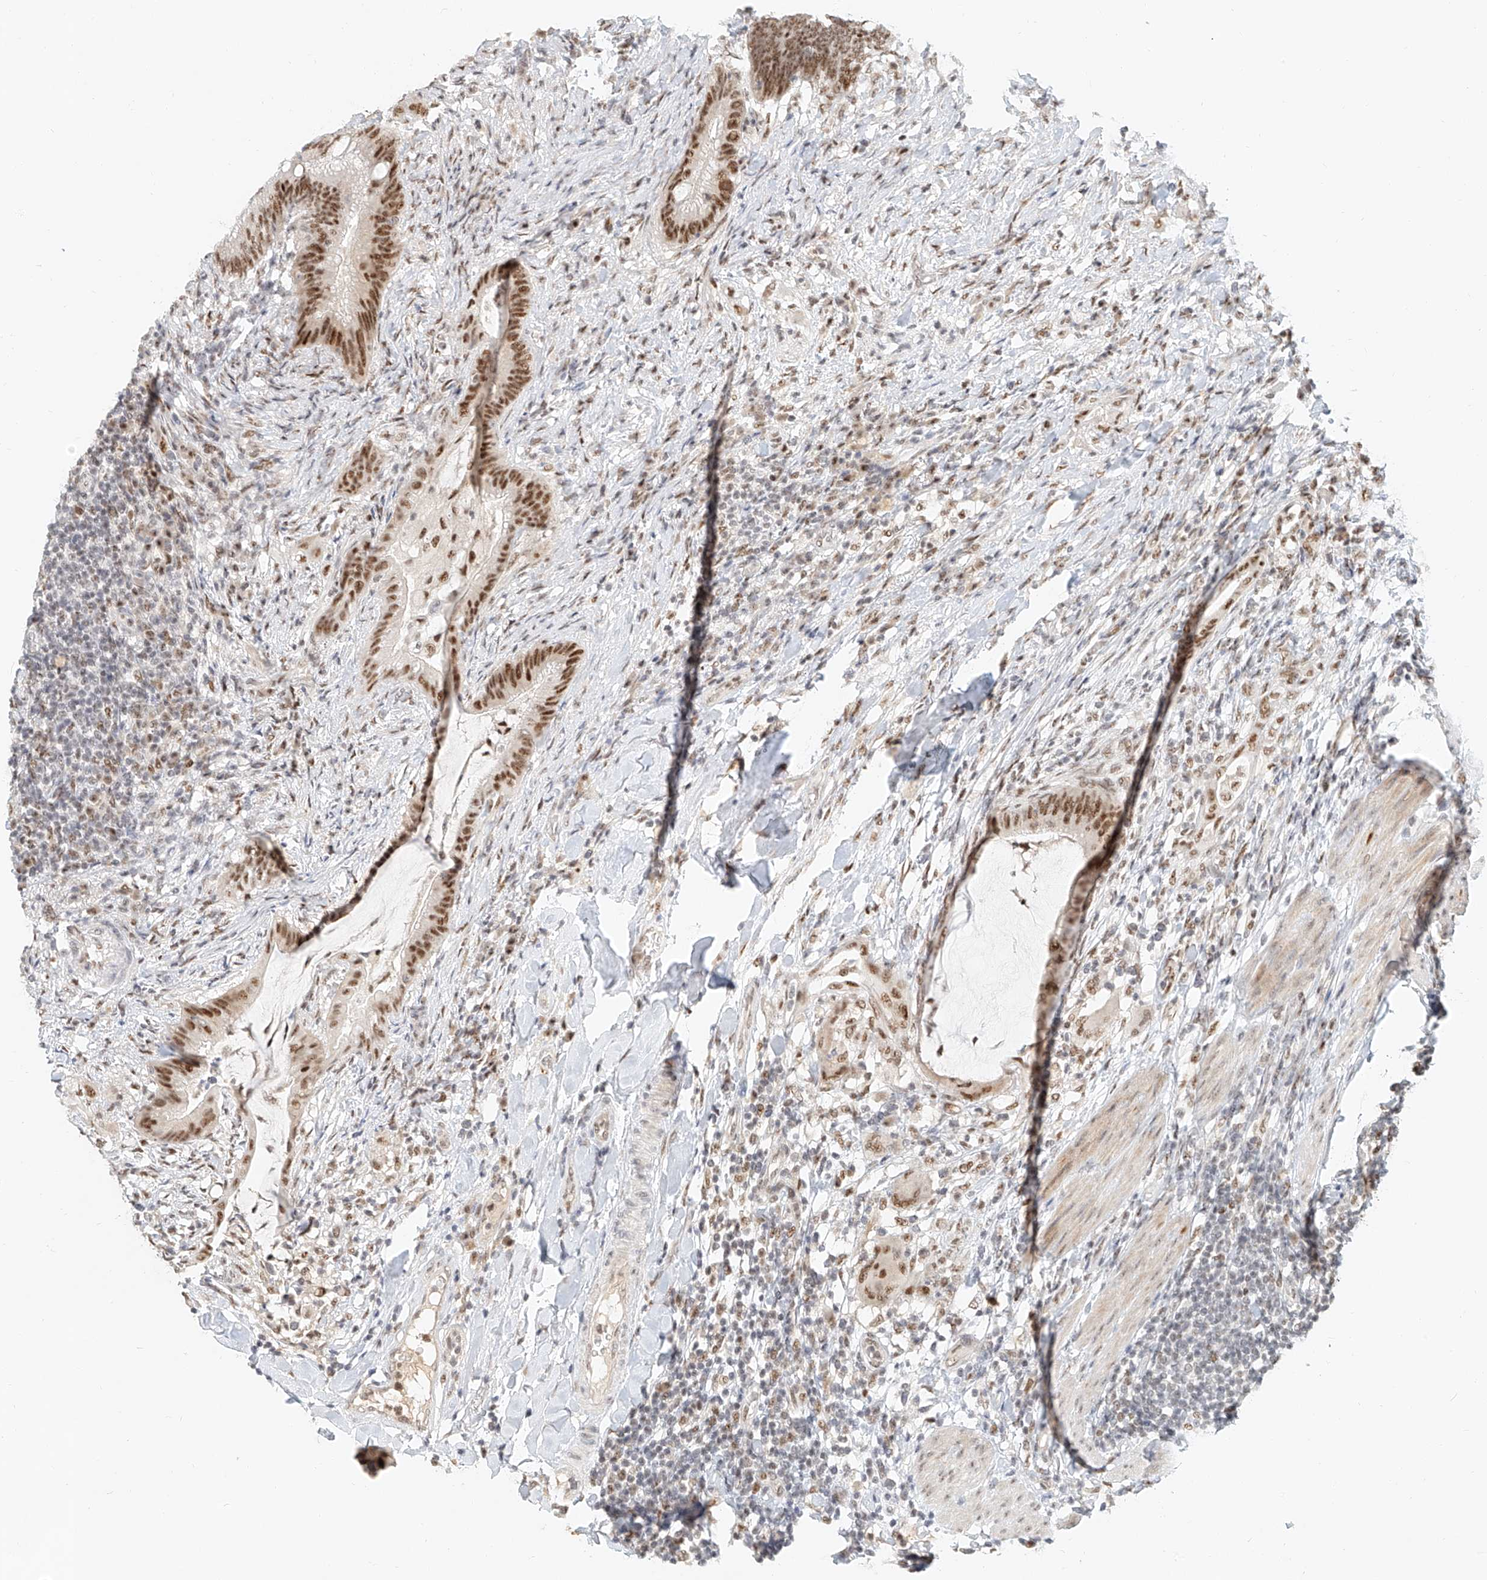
{"staining": {"intensity": "moderate", "quantity": ">75%", "location": "nuclear"}, "tissue": "colorectal cancer", "cell_type": "Tumor cells", "image_type": "cancer", "snomed": [{"axis": "morphology", "description": "Adenocarcinoma, NOS"}, {"axis": "topography", "description": "Colon"}], "caption": "Brown immunohistochemical staining in human colorectal cancer exhibits moderate nuclear staining in about >75% of tumor cells.", "gene": "CXorf58", "patient": {"sex": "female", "age": 66}}